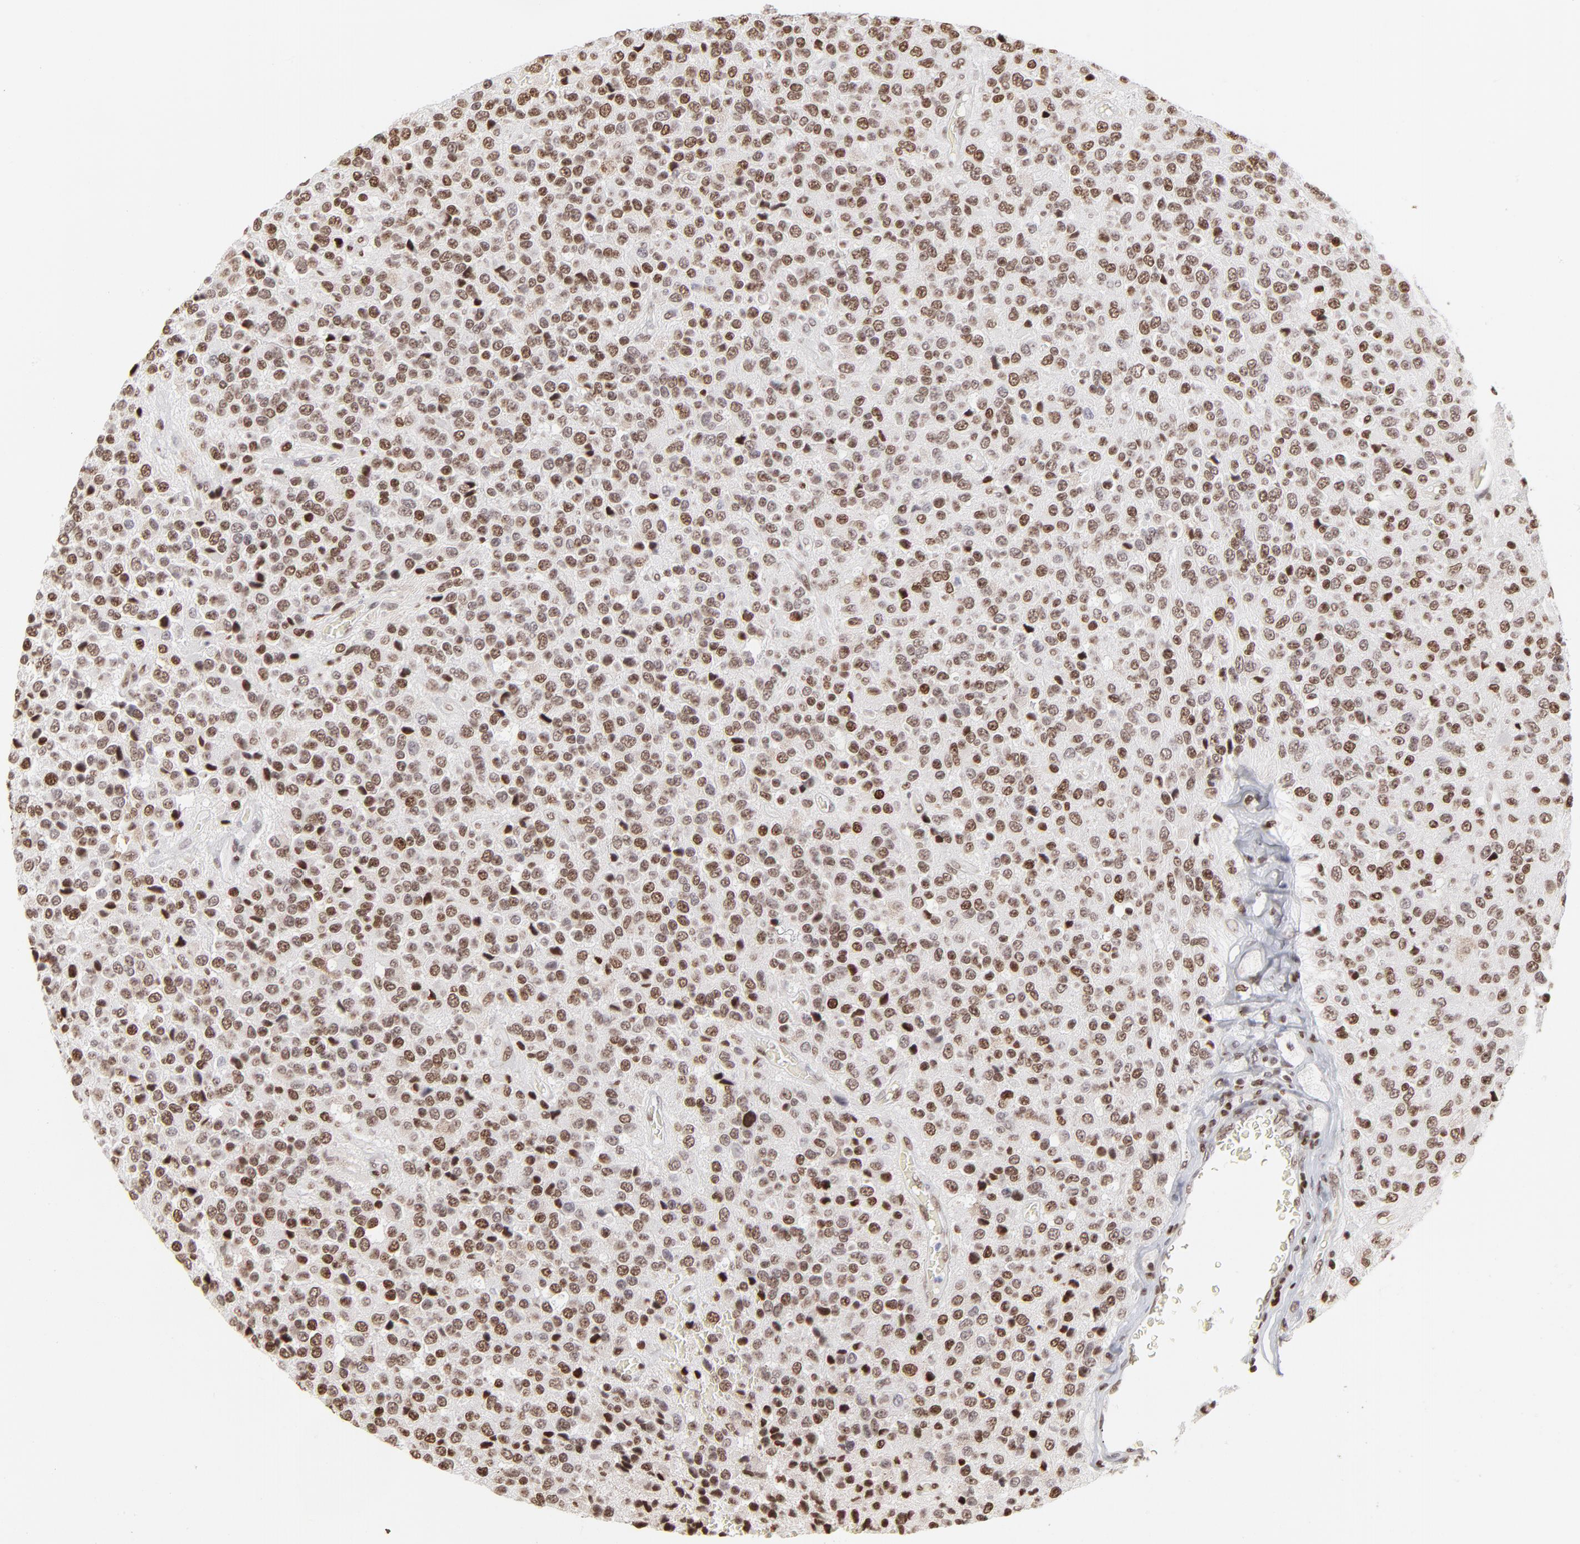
{"staining": {"intensity": "strong", "quantity": ">75%", "location": "nuclear"}, "tissue": "glioma", "cell_type": "Tumor cells", "image_type": "cancer", "snomed": [{"axis": "morphology", "description": "Glioma, malignant, High grade"}, {"axis": "topography", "description": "pancreas cauda"}], "caption": "A micrograph of glioma stained for a protein reveals strong nuclear brown staining in tumor cells.", "gene": "PARP1", "patient": {"sex": "male", "age": 60}}